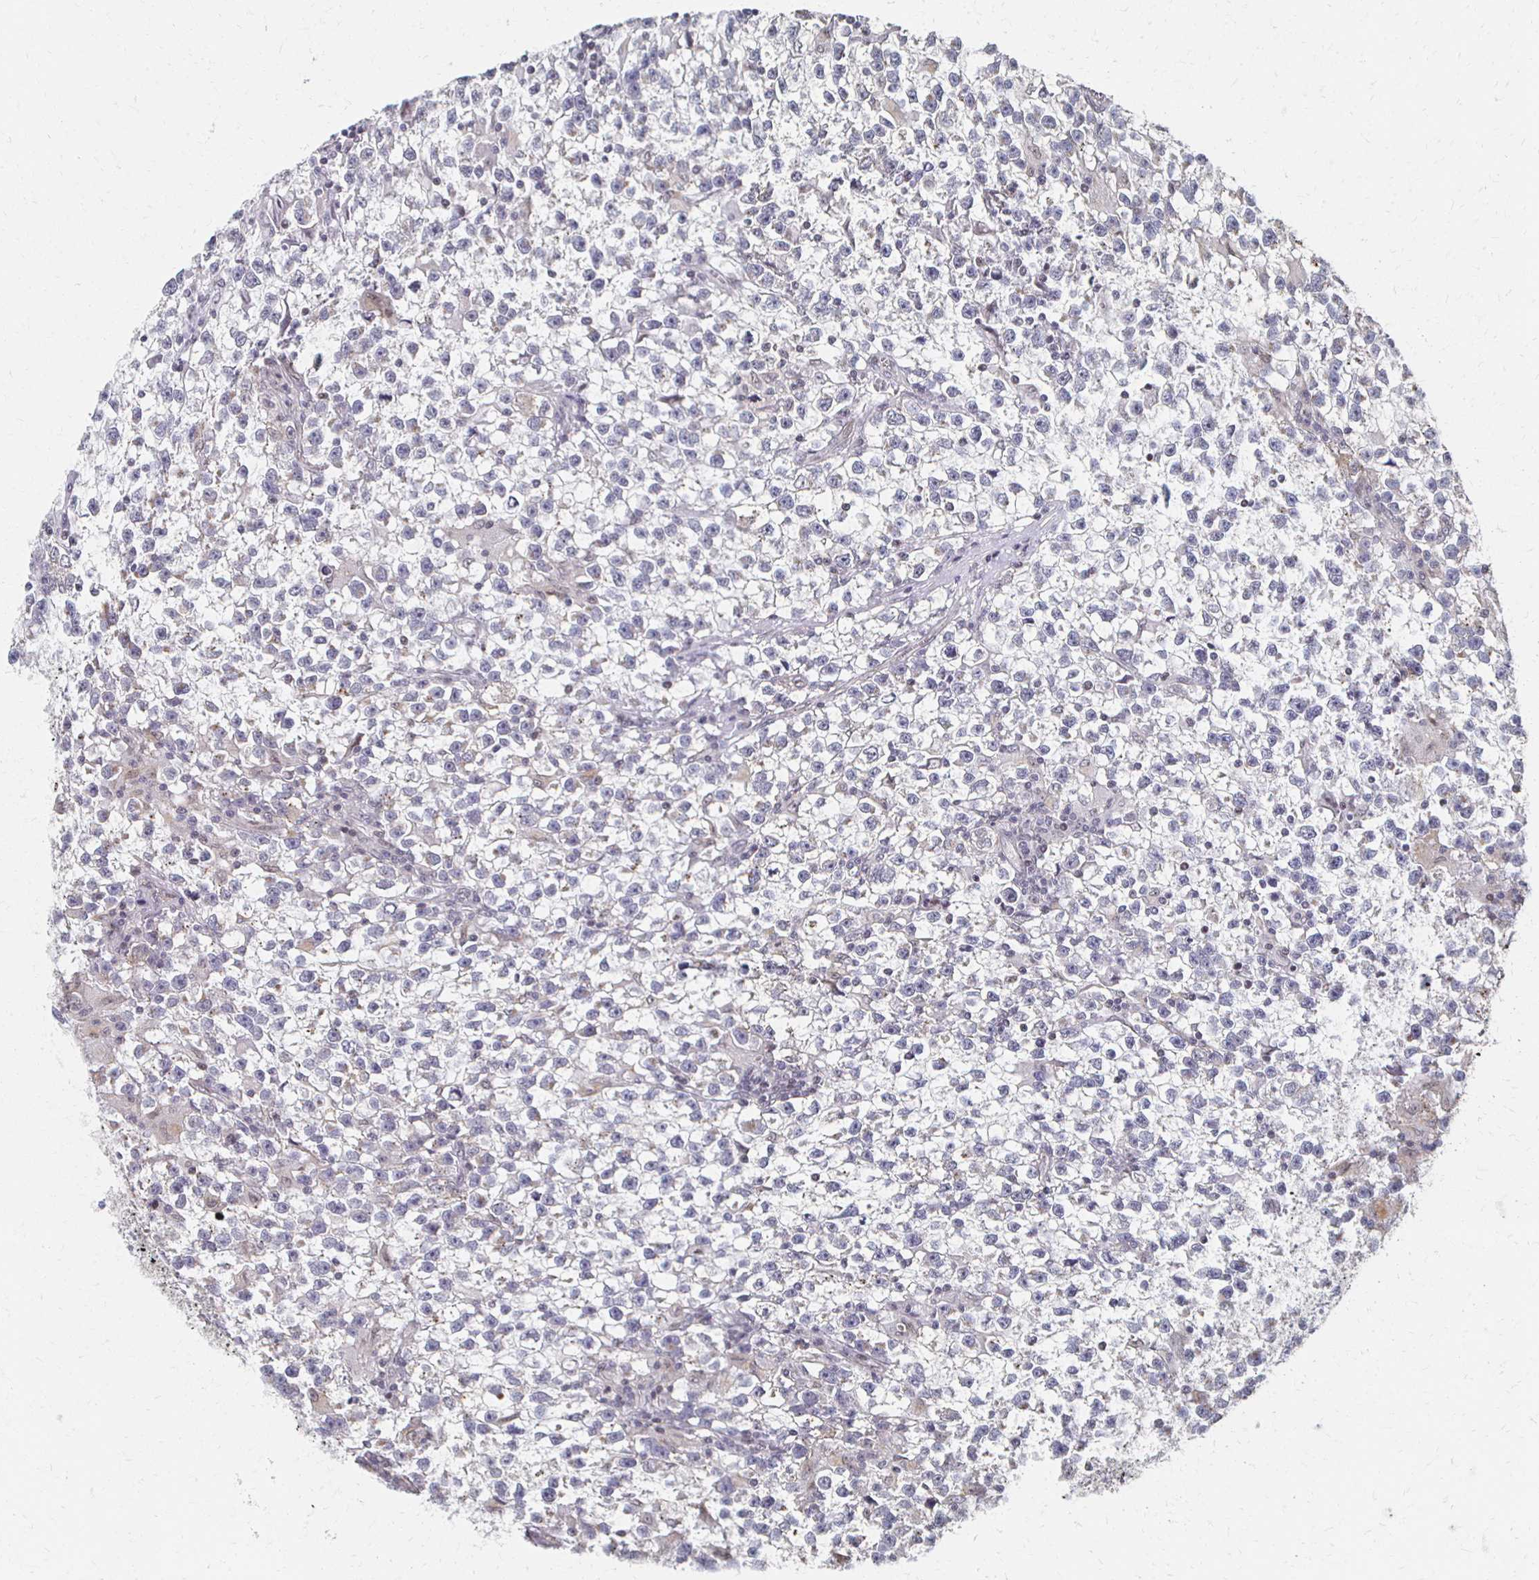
{"staining": {"intensity": "negative", "quantity": "none", "location": "none"}, "tissue": "testis cancer", "cell_type": "Tumor cells", "image_type": "cancer", "snomed": [{"axis": "morphology", "description": "Seminoma, NOS"}, {"axis": "topography", "description": "Testis"}], "caption": "There is no significant staining in tumor cells of testis cancer.", "gene": "DAB1", "patient": {"sex": "male", "age": 31}}